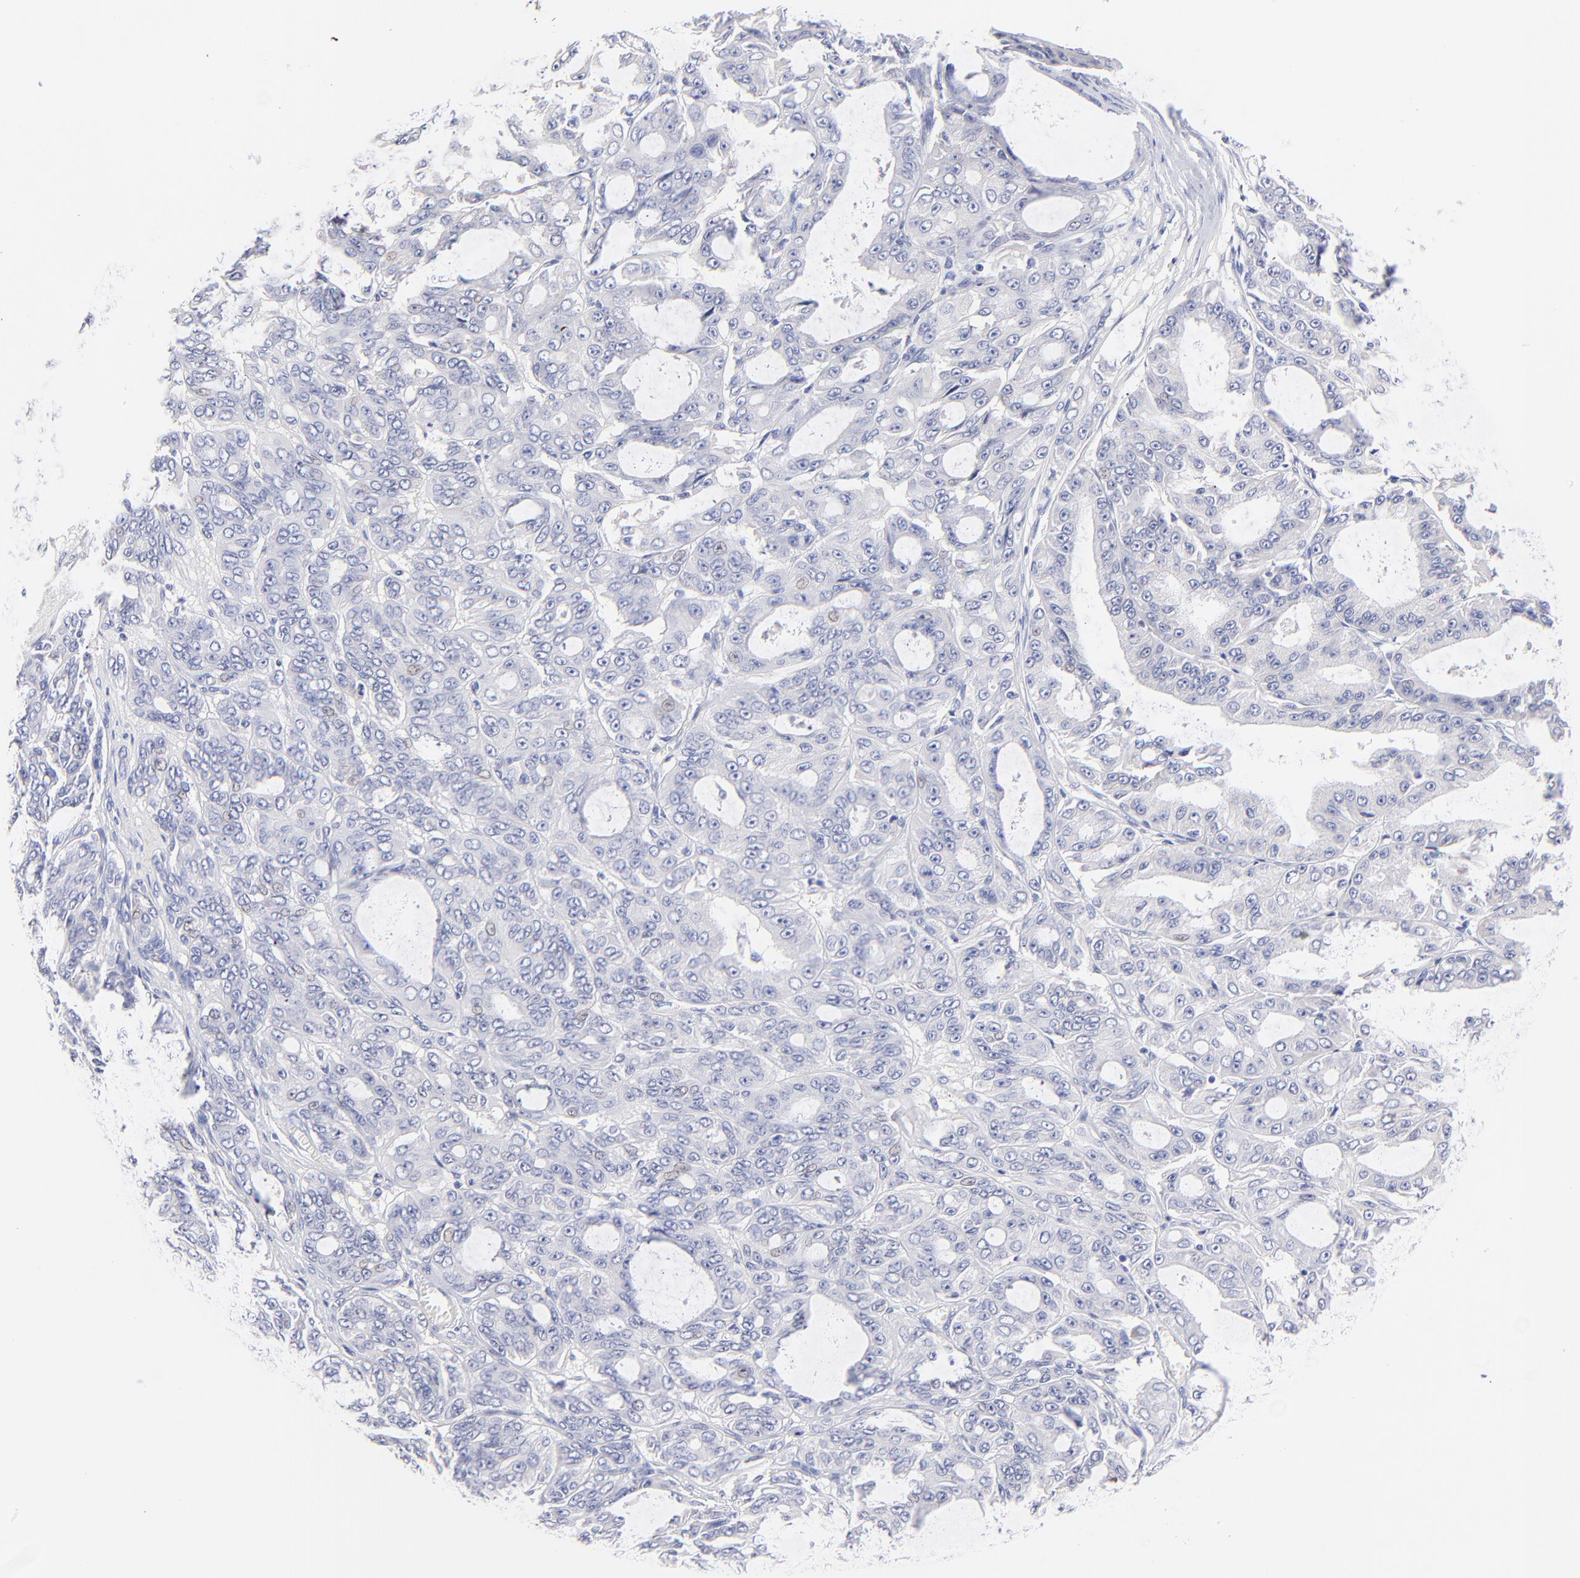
{"staining": {"intensity": "negative", "quantity": "none", "location": "none"}, "tissue": "ovarian cancer", "cell_type": "Tumor cells", "image_type": "cancer", "snomed": [{"axis": "morphology", "description": "Carcinoma, endometroid"}, {"axis": "topography", "description": "Ovary"}], "caption": "IHC image of neoplastic tissue: human ovarian endometroid carcinoma stained with DAB (3,3'-diaminobenzidine) displays no significant protein expression in tumor cells.", "gene": "EBP", "patient": {"sex": "female", "age": 61}}